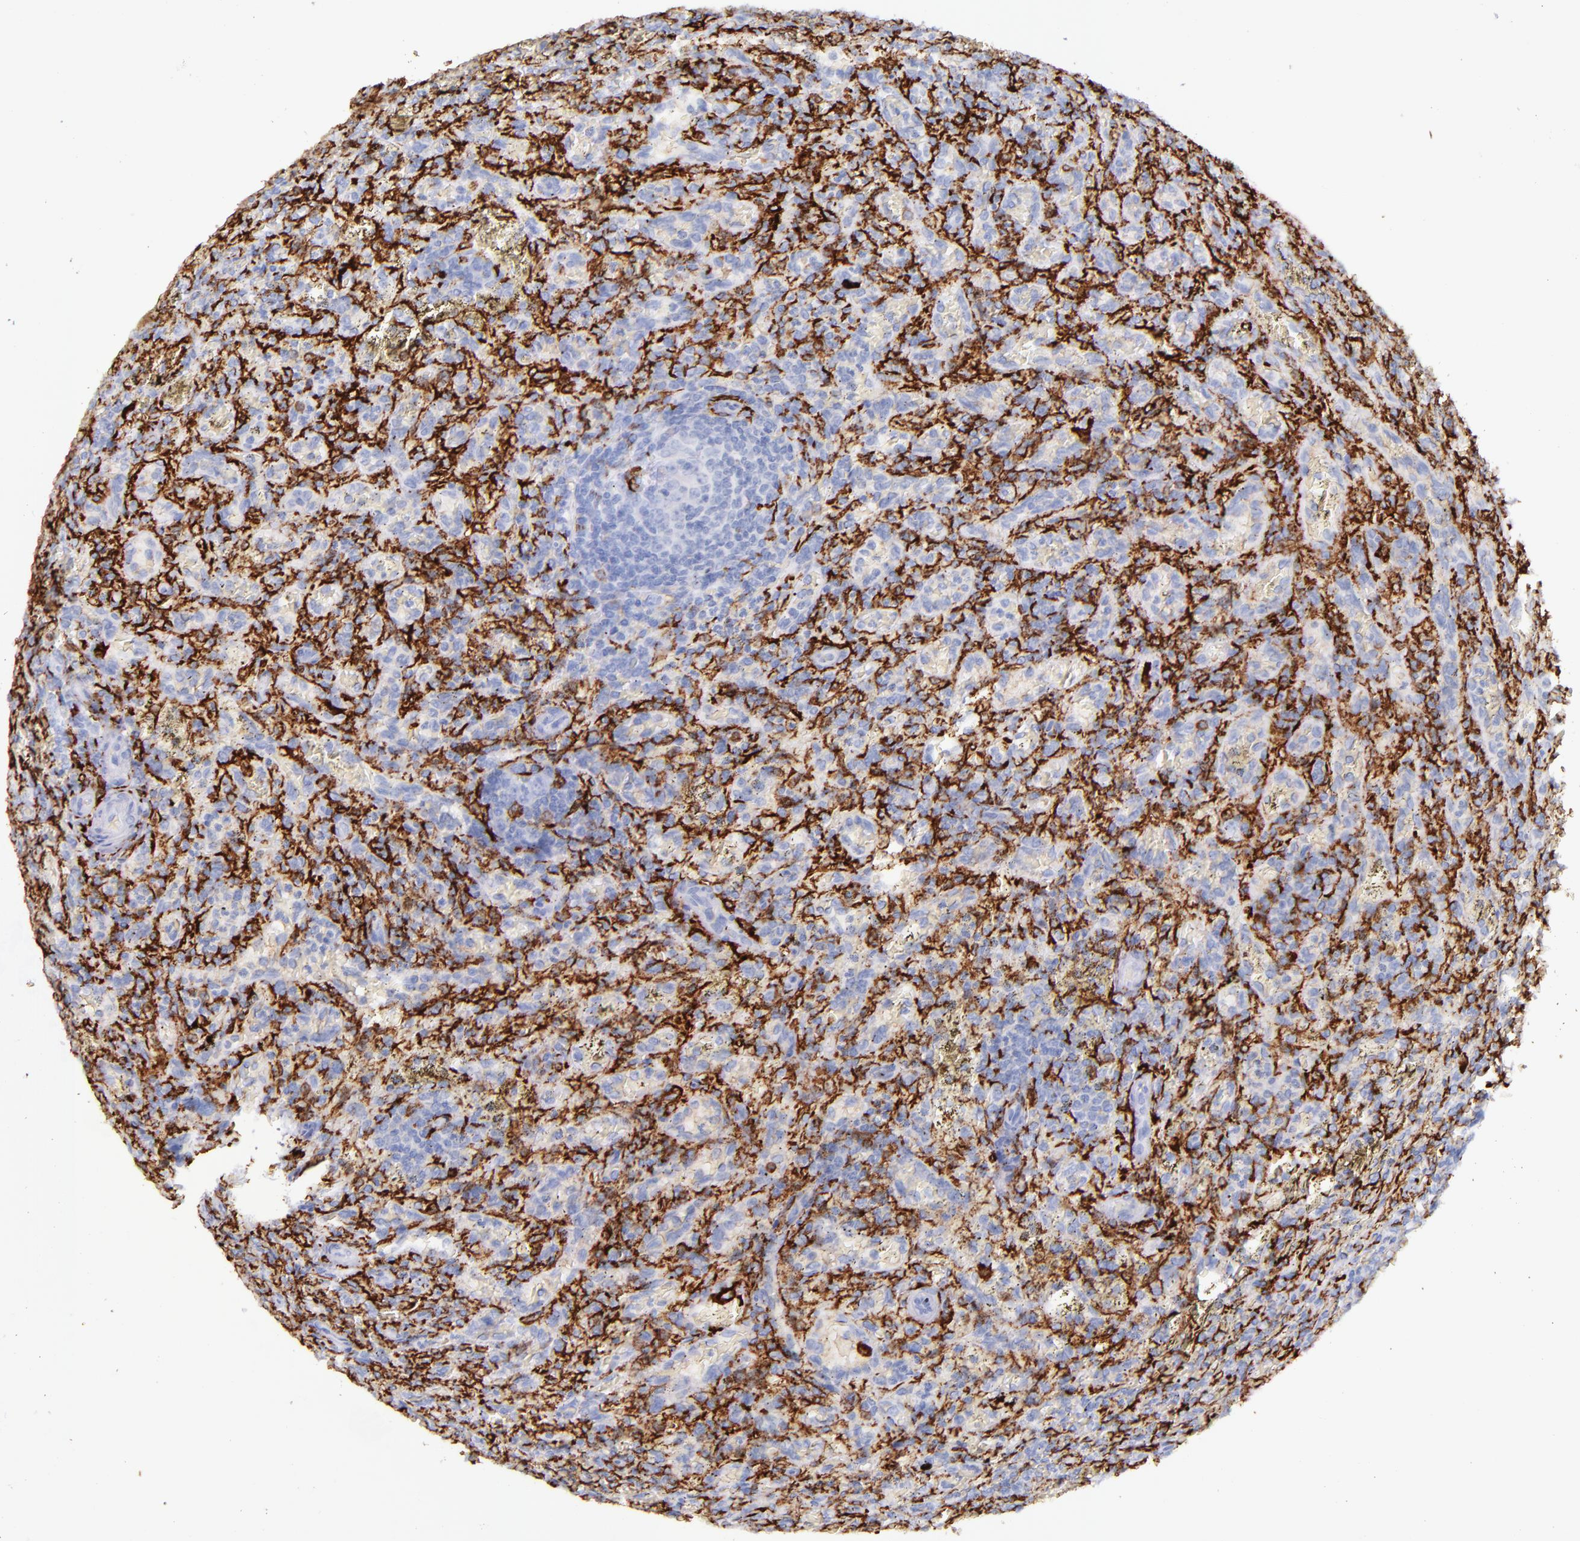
{"staining": {"intensity": "negative", "quantity": "none", "location": "none"}, "tissue": "lymphoma", "cell_type": "Tumor cells", "image_type": "cancer", "snomed": [{"axis": "morphology", "description": "Malignant lymphoma, non-Hodgkin's type, Low grade"}, {"axis": "topography", "description": "Spleen"}], "caption": "Image shows no significant protein positivity in tumor cells of malignant lymphoma, non-Hodgkin's type (low-grade). (Immunohistochemistry, brightfield microscopy, high magnification).", "gene": "CD163", "patient": {"sex": "female", "age": 64}}